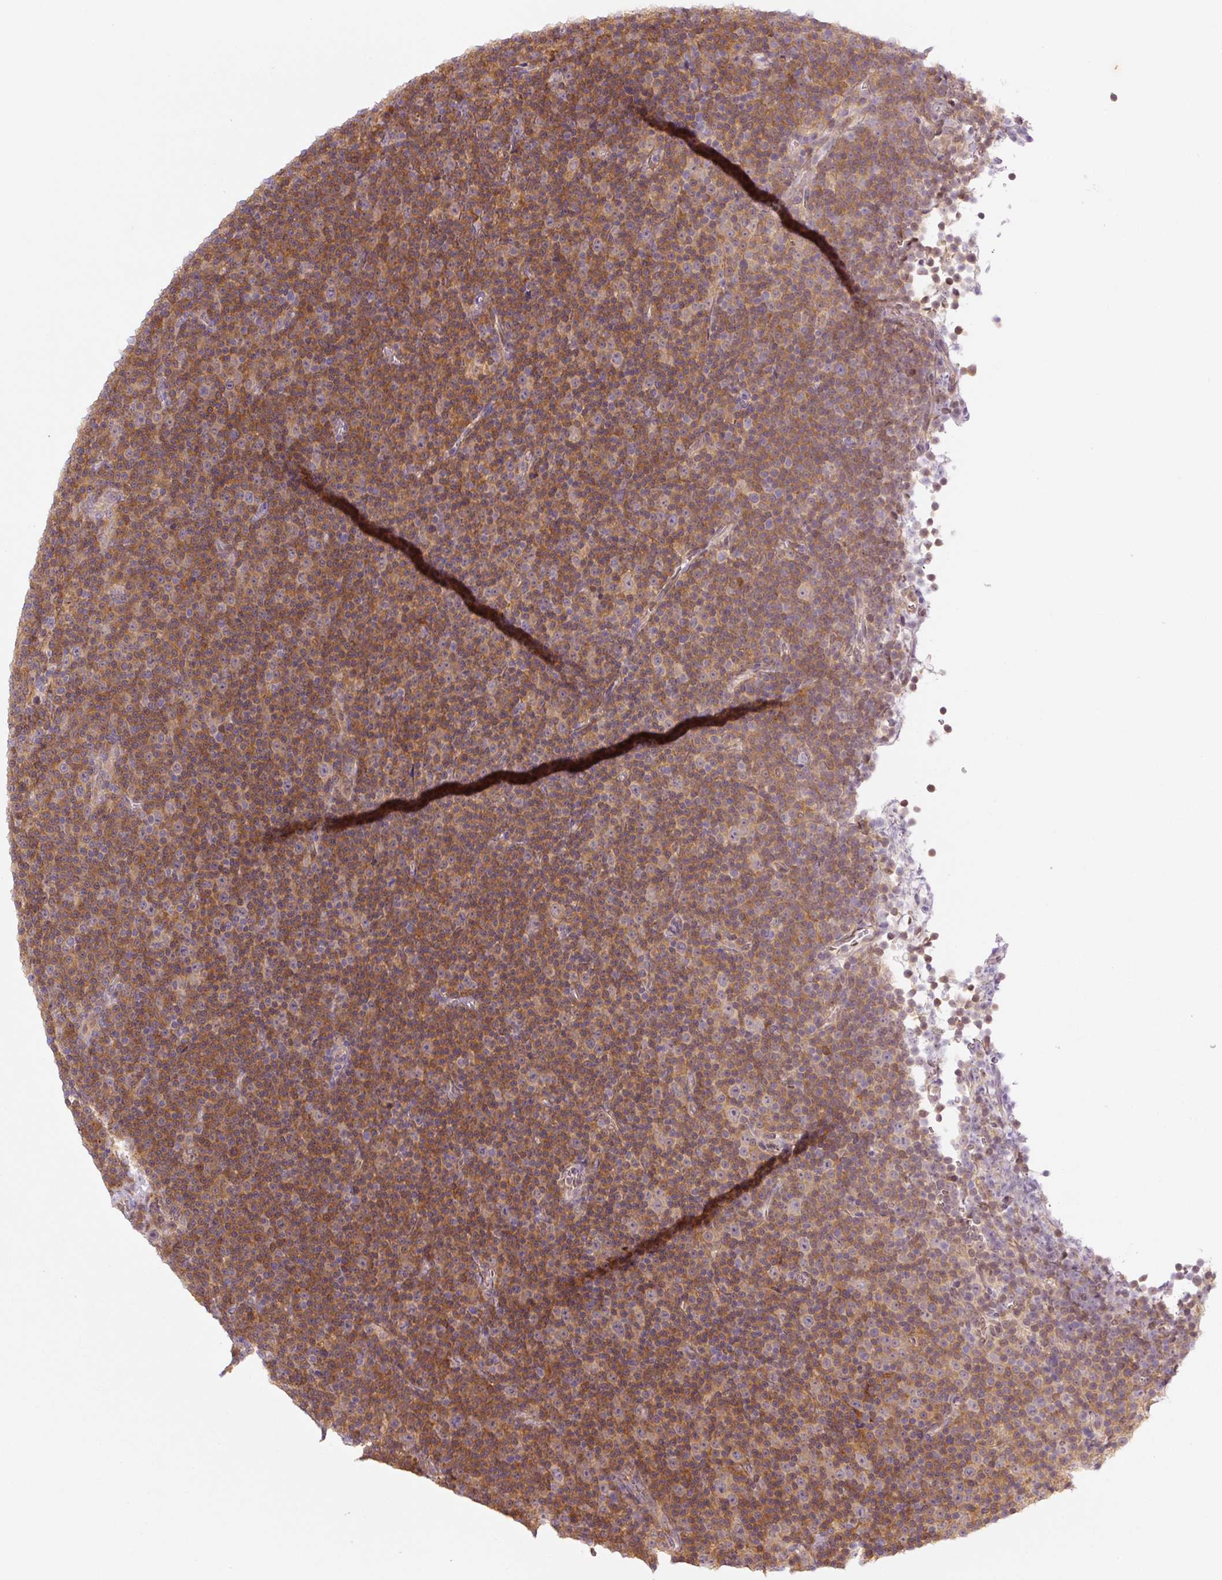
{"staining": {"intensity": "moderate", "quantity": ">75%", "location": "cytoplasmic/membranous"}, "tissue": "lymphoma", "cell_type": "Tumor cells", "image_type": "cancer", "snomed": [{"axis": "morphology", "description": "Malignant lymphoma, non-Hodgkin's type, Low grade"}, {"axis": "topography", "description": "Lymph node"}], "caption": "Lymphoma stained with a protein marker demonstrates moderate staining in tumor cells.", "gene": "SPSB2", "patient": {"sex": "female", "age": 67}}